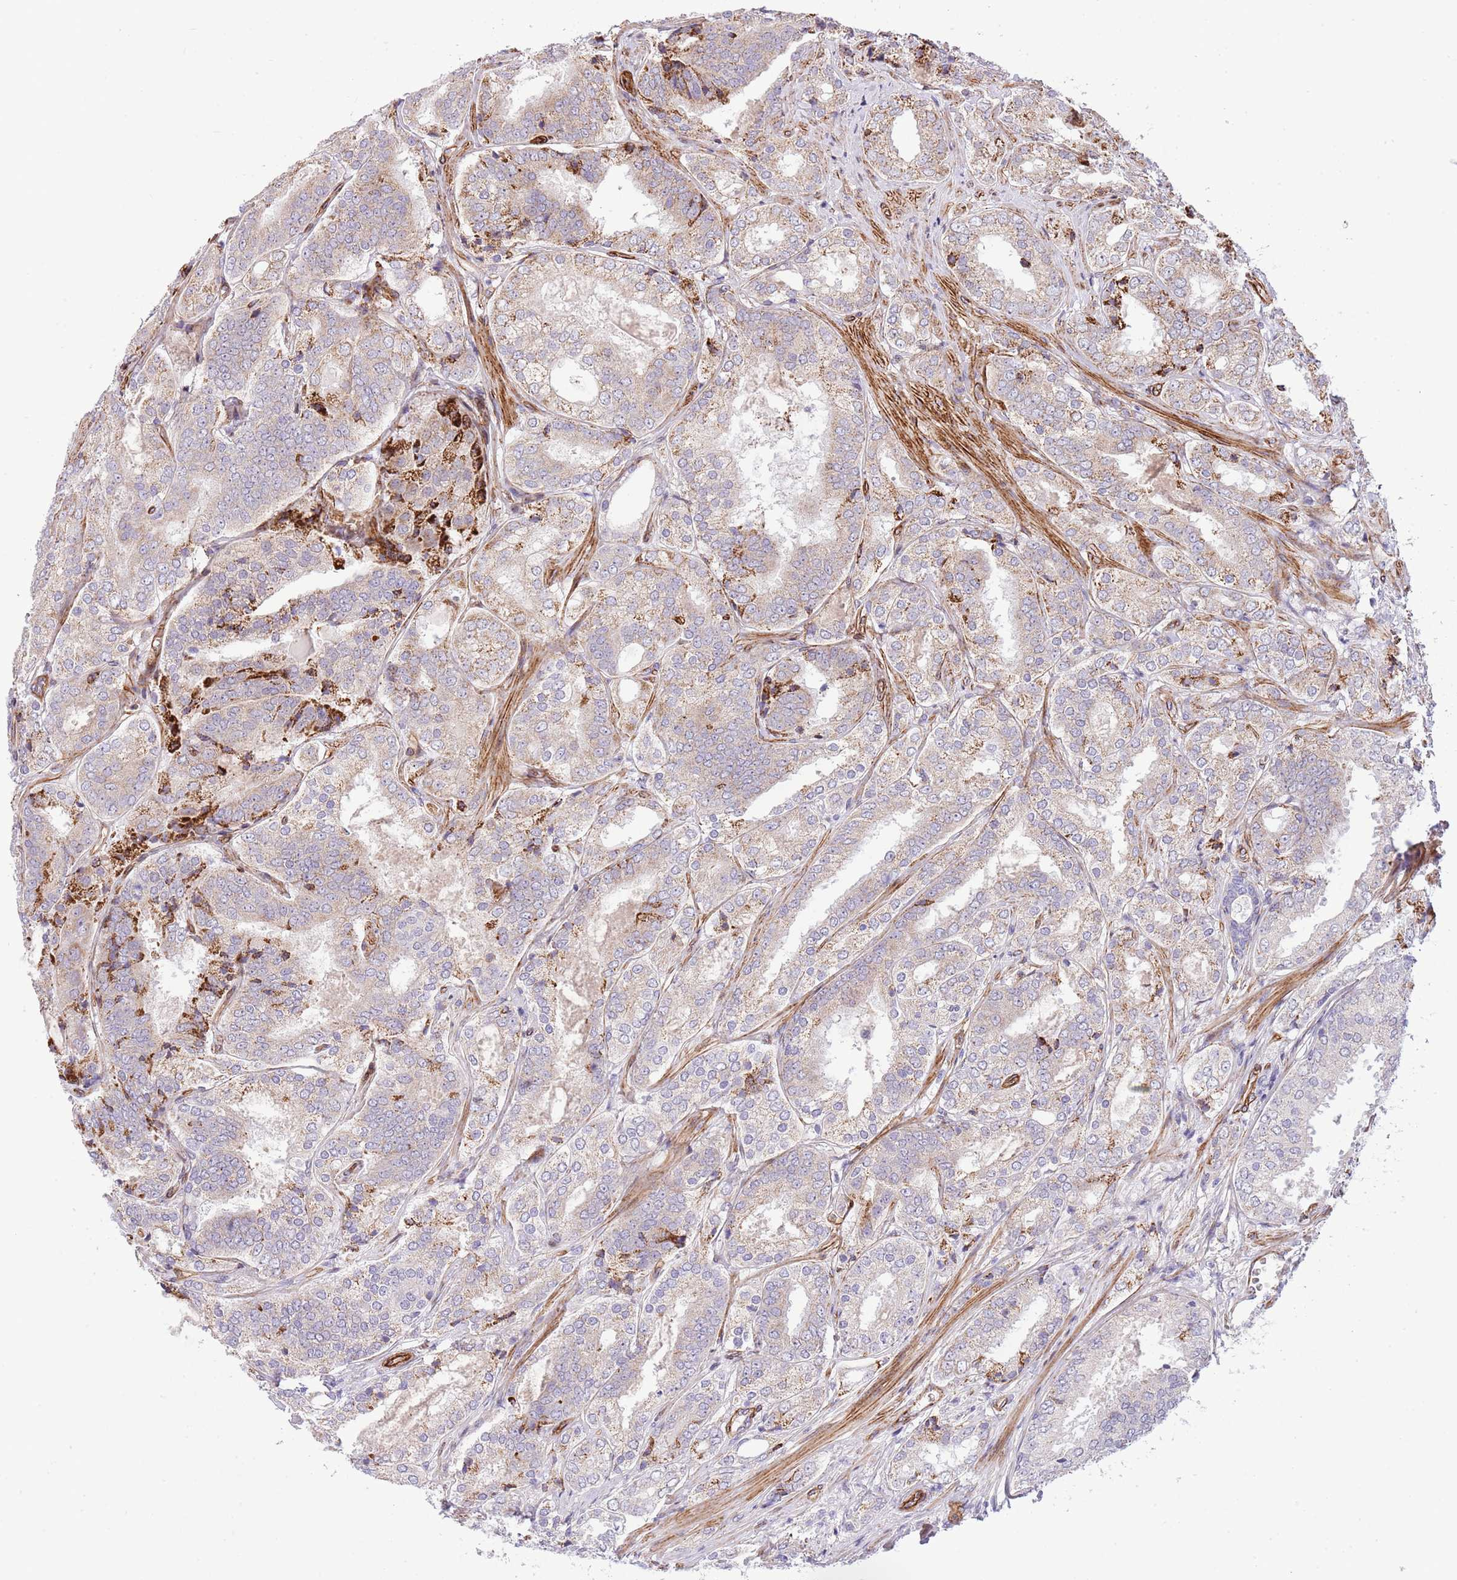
{"staining": {"intensity": "weak", "quantity": "<25%", "location": "cytoplasmic/membranous"}, "tissue": "prostate cancer", "cell_type": "Tumor cells", "image_type": "cancer", "snomed": [{"axis": "morphology", "description": "Adenocarcinoma, High grade"}, {"axis": "topography", "description": "Prostate"}], "caption": "Immunohistochemistry (IHC) of human prostate adenocarcinoma (high-grade) shows no staining in tumor cells.", "gene": "NEK3", "patient": {"sex": "male", "age": 63}}